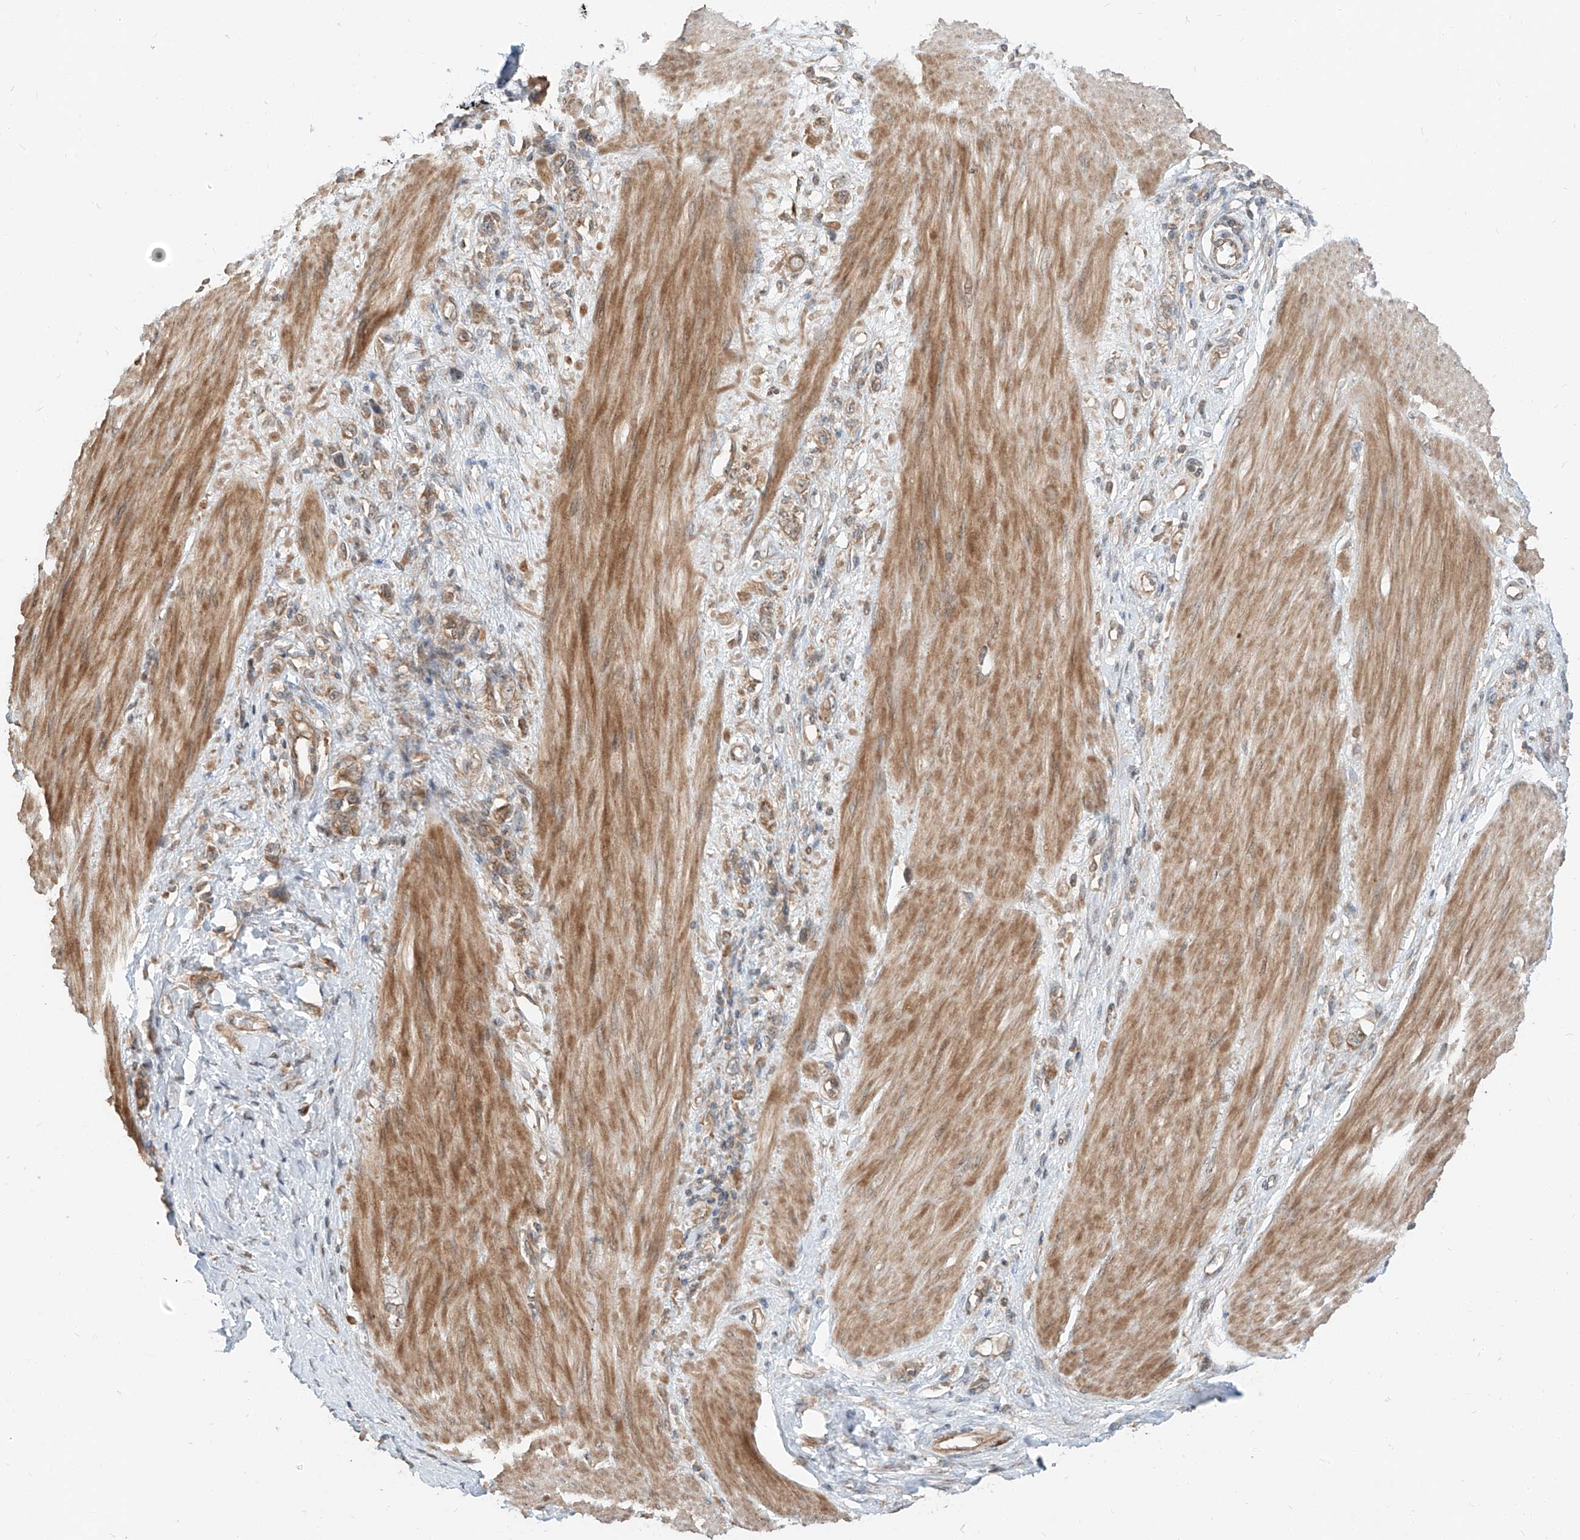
{"staining": {"intensity": "moderate", "quantity": "<25%", "location": "cytoplasmic/membranous"}, "tissue": "stomach cancer", "cell_type": "Tumor cells", "image_type": "cancer", "snomed": [{"axis": "morphology", "description": "Adenocarcinoma, NOS"}, {"axis": "topography", "description": "Stomach"}], "caption": "The photomicrograph displays a brown stain indicating the presence of a protein in the cytoplasmic/membranous of tumor cells in stomach adenocarcinoma. (IHC, brightfield microscopy, high magnification).", "gene": "STX19", "patient": {"sex": "female", "age": 76}}